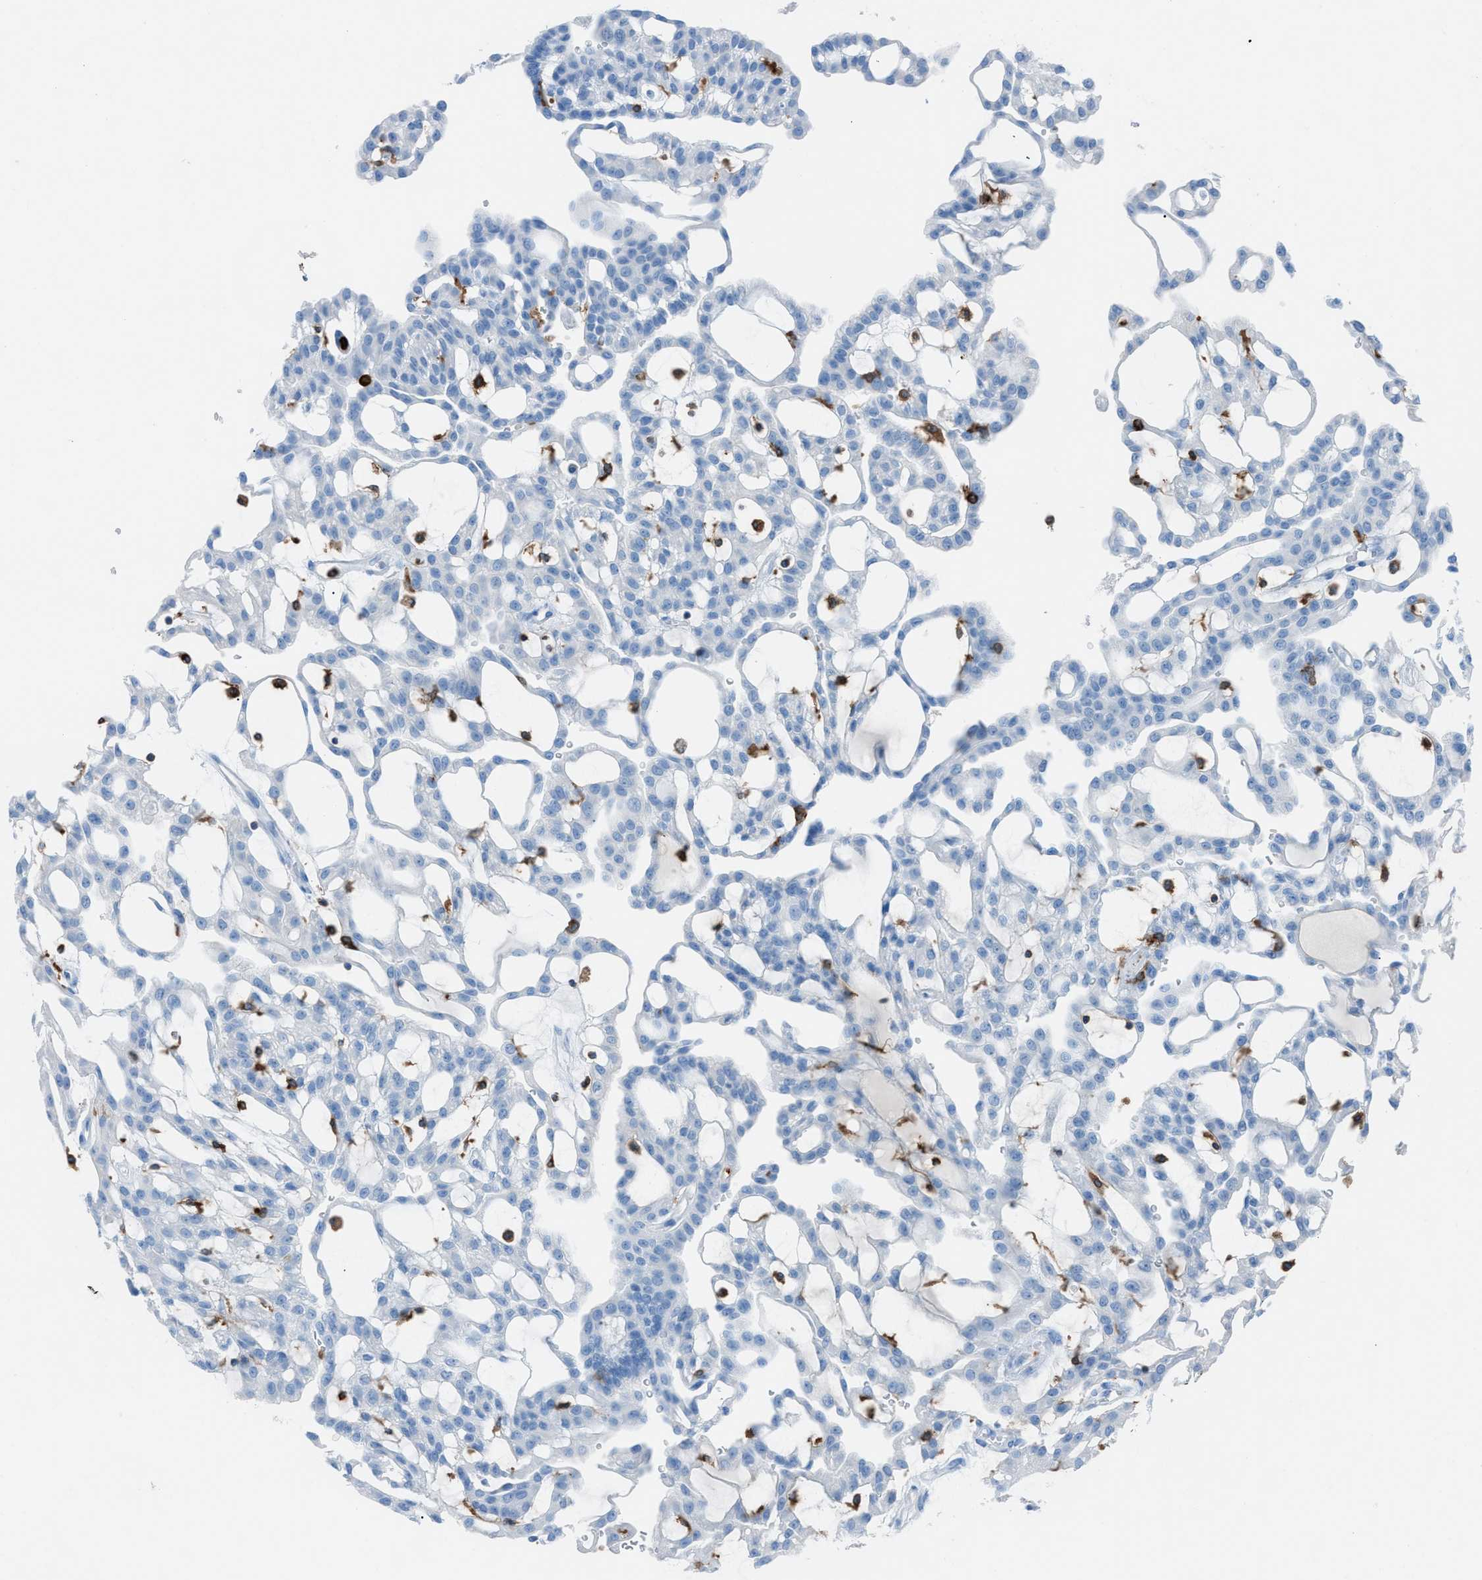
{"staining": {"intensity": "negative", "quantity": "none", "location": "none"}, "tissue": "renal cancer", "cell_type": "Tumor cells", "image_type": "cancer", "snomed": [{"axis": "morphology", "description": "Adenocarcinoma, NOS"}, {"axis": "topography", "description": "Kidney"}], "caption": "Human renal cancer stained for a protein using IHC displays no expression in tumor cells.", "gene": "ITGB2", "patient": {"sex": "male", "age": 63}}